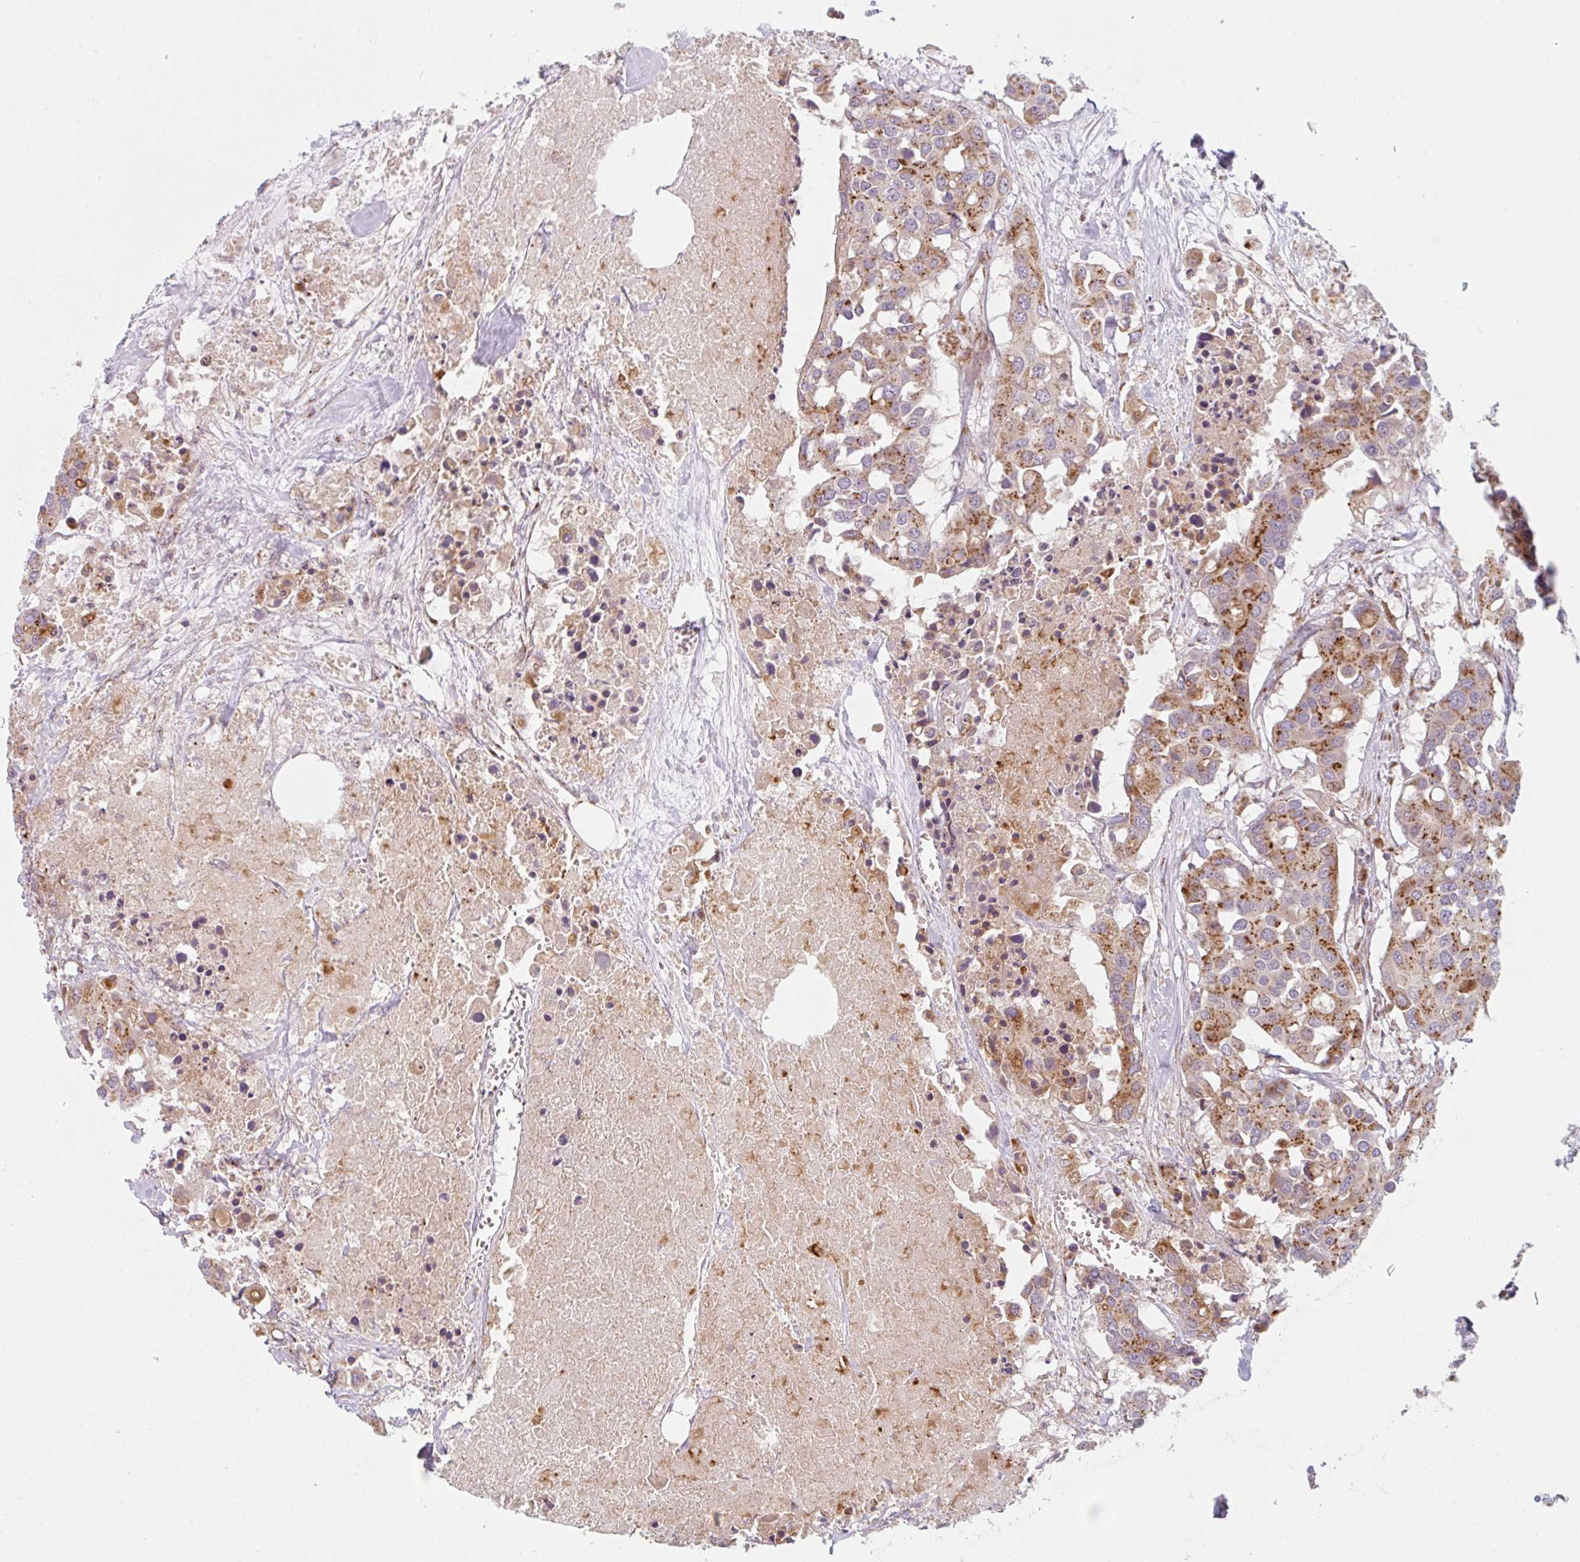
{"staining": {"intensity": "moderate", "quantity": ">75%", "location": "cytoplasmic/membranous"}, "tissue": "colorectal cancer", "cell_type": "Tumor cells", "image_type": "cancer", "snomed": [{"axis": "morphology", "description": "Adenocarcinoma, NOS"}, {"axis": "topography", "description": "Colon"}], "caption": "The image shows staining of colorectal cancer, revealing moderate cytoplasmic/membranous protein staining (brown color) within tumor cells.", "gene": "GVQW3", "patient": {"sex": "male", "age": 77}}